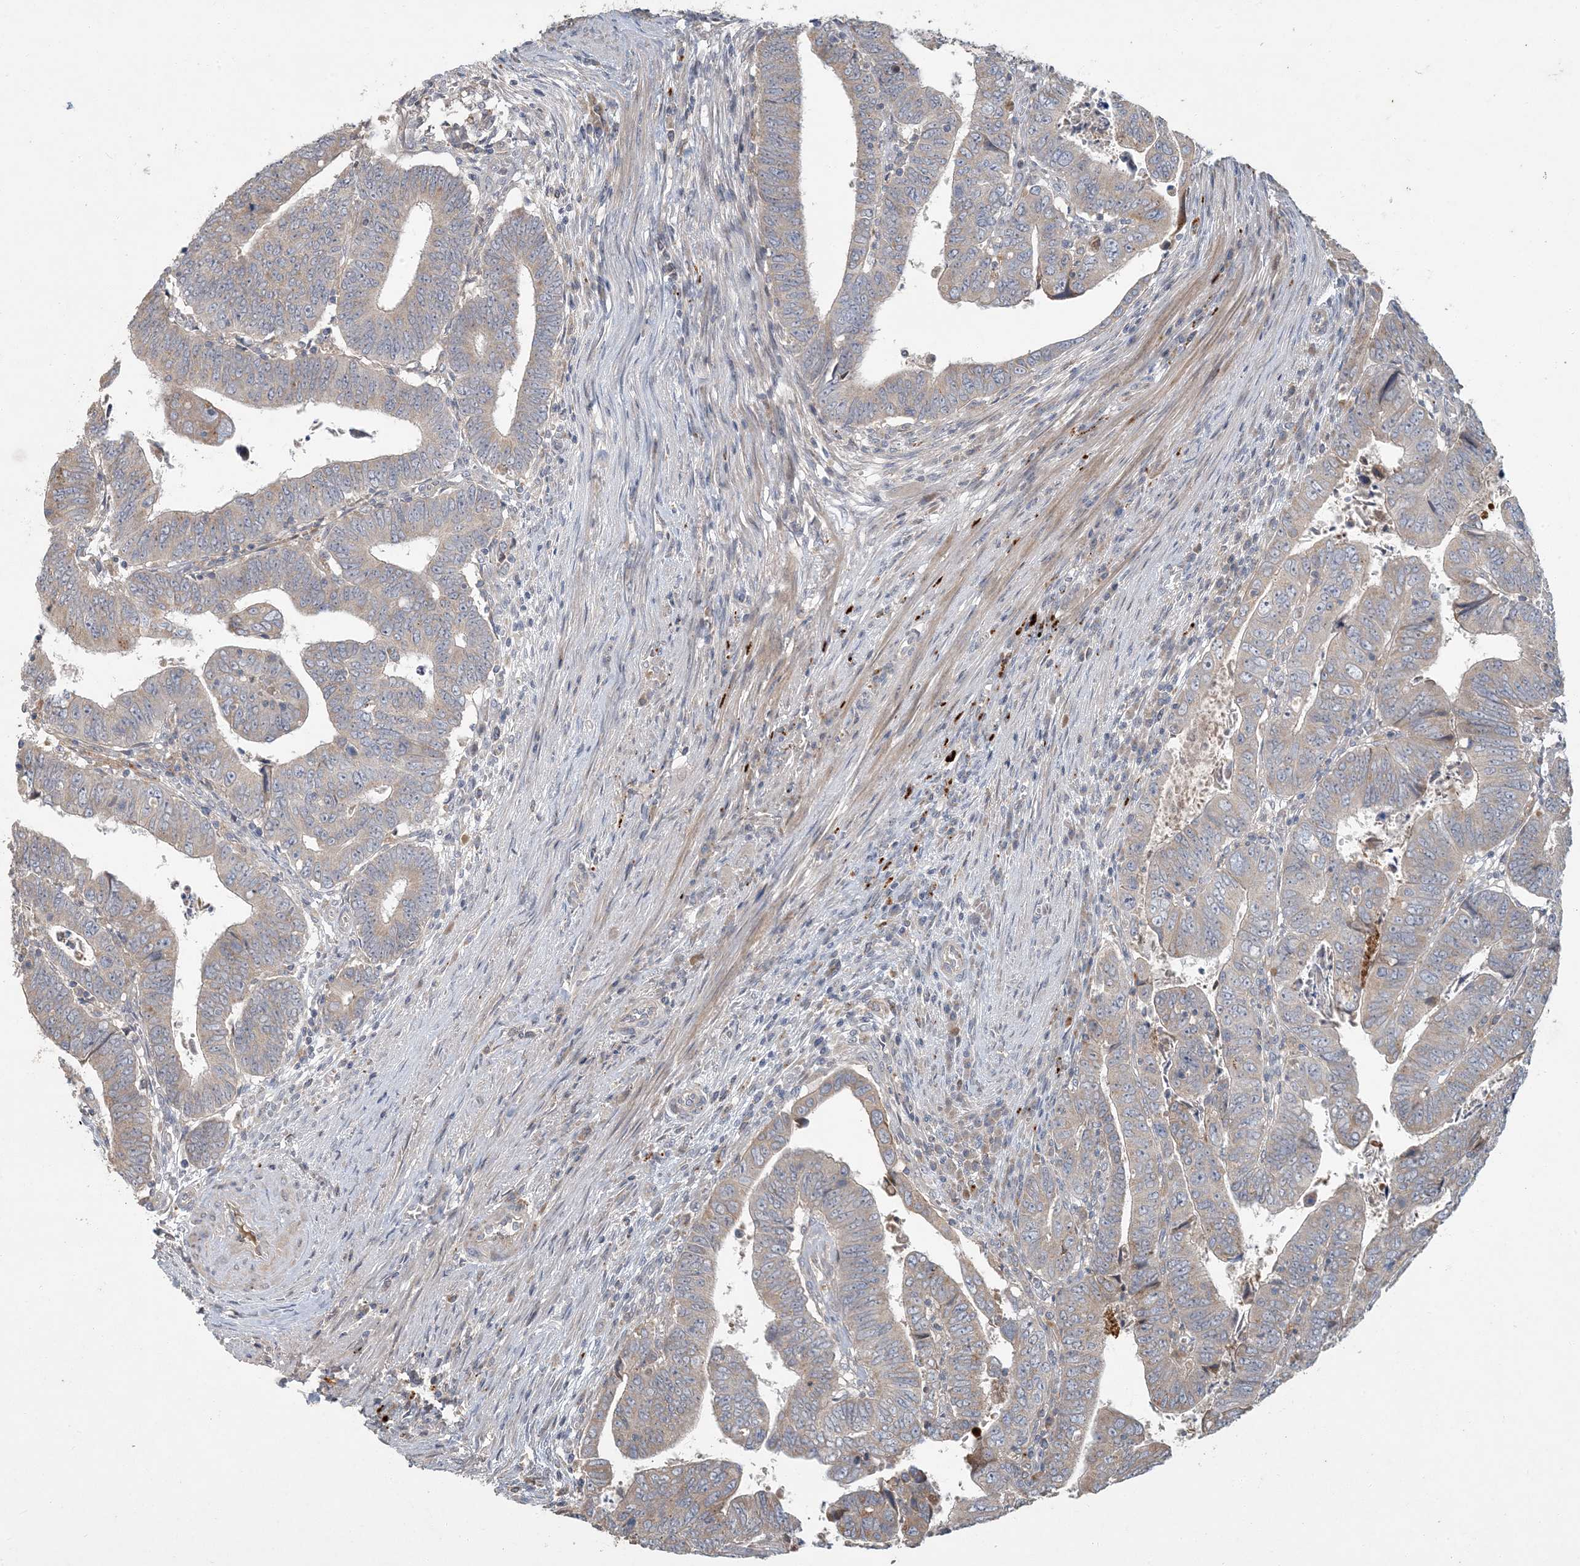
{"staining": {"intensity": "weak", "quantity": "25%-75%", "location": "cytoplasmic/membranous"}, "tissue": "colorectal cancer", "cell_type": "Tumor cells", "image_type": "cancer", "snomed": [{"axis": "morphology", "description": "Normal tissue, NOS"}, {"axis": "morphology", "description": "Adenocarcinoma, NOS"}, {"axis": "topography", "description": "Rectum"}], "caption": "Weak cytoplasmic/membranous expression for a protein is appreciated in approximately 25%-75% of tumor cells of colorectal adenocarcinoma using IHC.", "gene": "LTN1", "patient": {"sex": "female", "age": 65}}